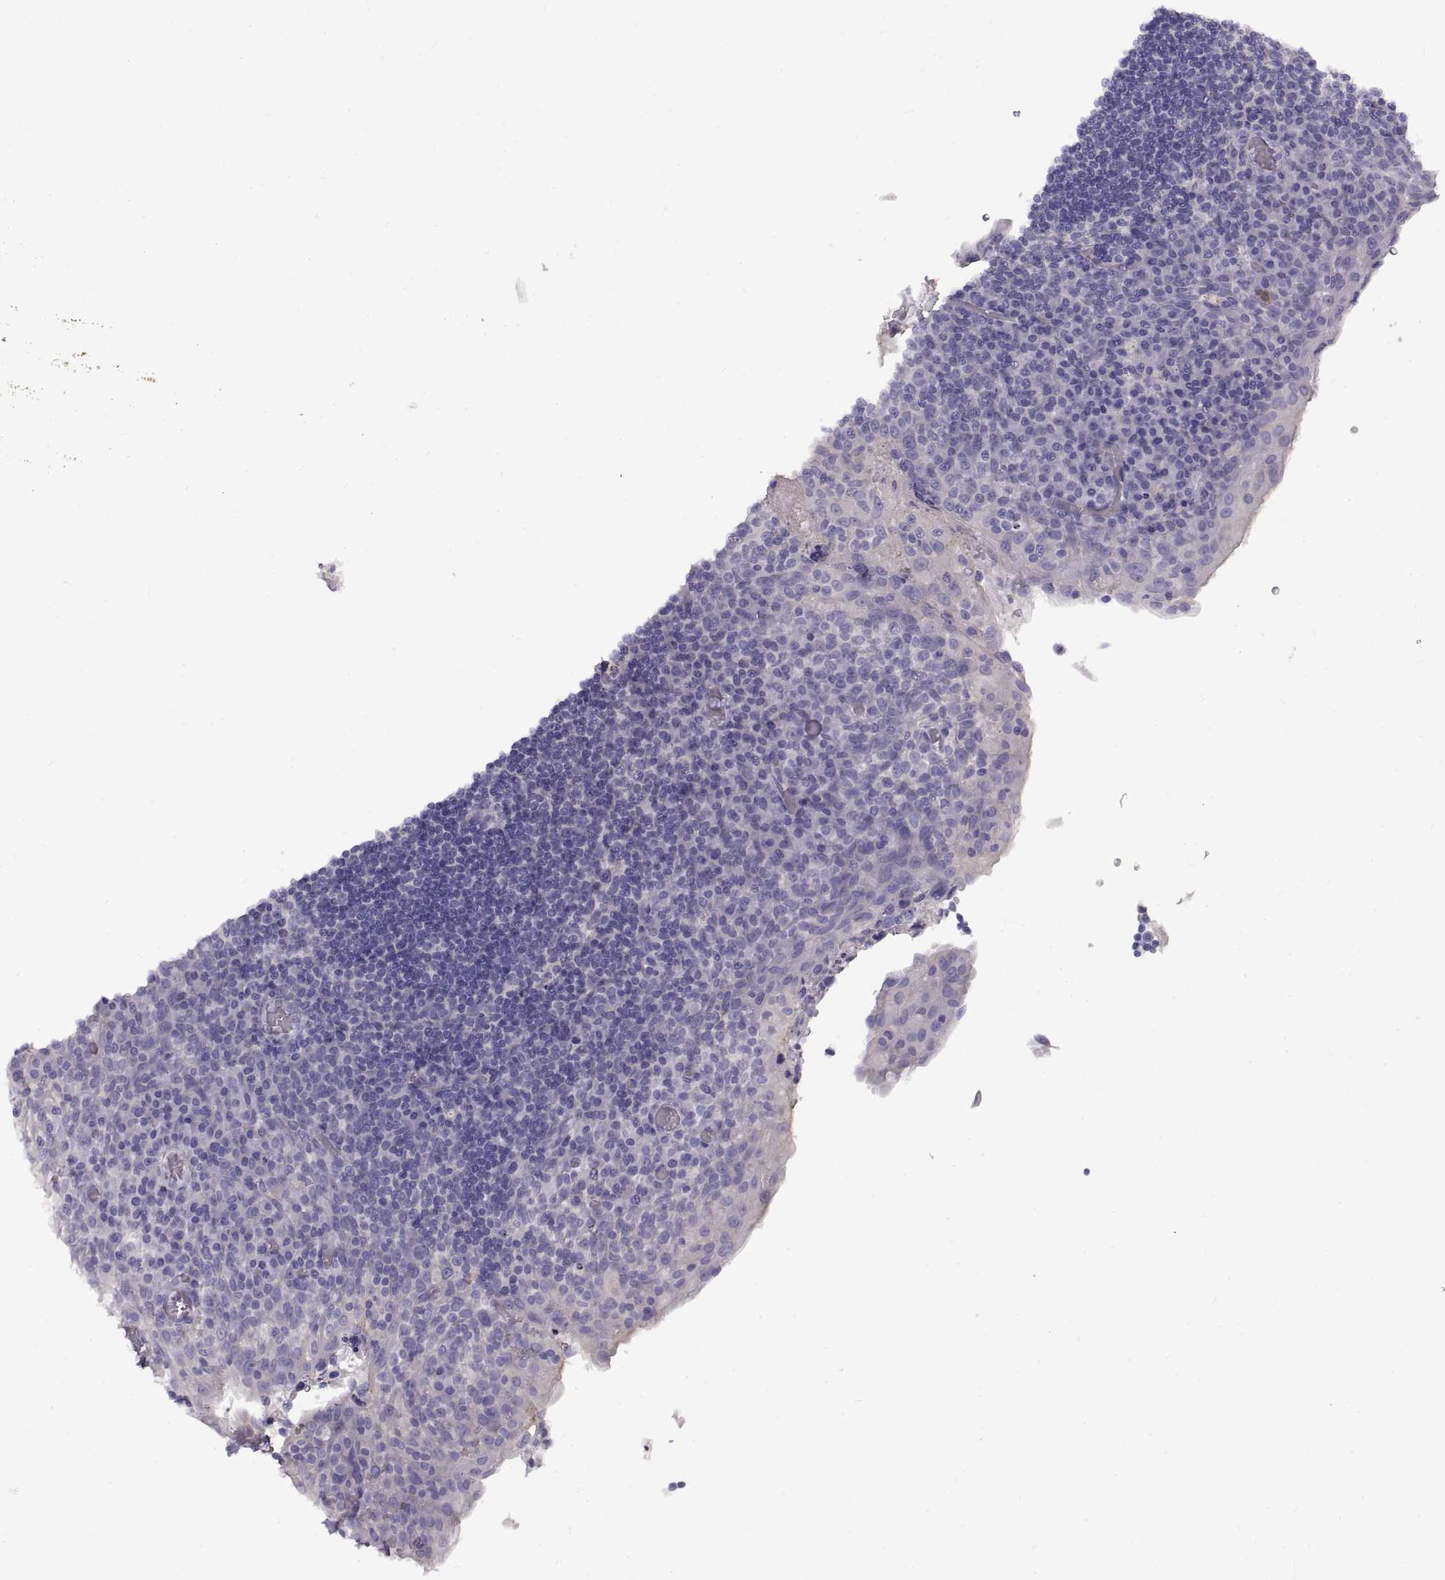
{"staining": {"intensity": "negative", "quantity": "none", "location": "none"}, "tissue": "tonsil", "cell_type": "Germinal center cells", "image_type": "normal", "snomed": [{"axis": "morphology", "description": "Normal tissue, NOS"}, {"axis": "topography", "description": "Tonsil"}], "caption": "High power microscopy micrograph of an IHC histopathology image of benign tonsil, revealing no significant positivity in germinal center cells.", "gene": "CRYBB3", "patient": {"sex": "male", "age": 17}}